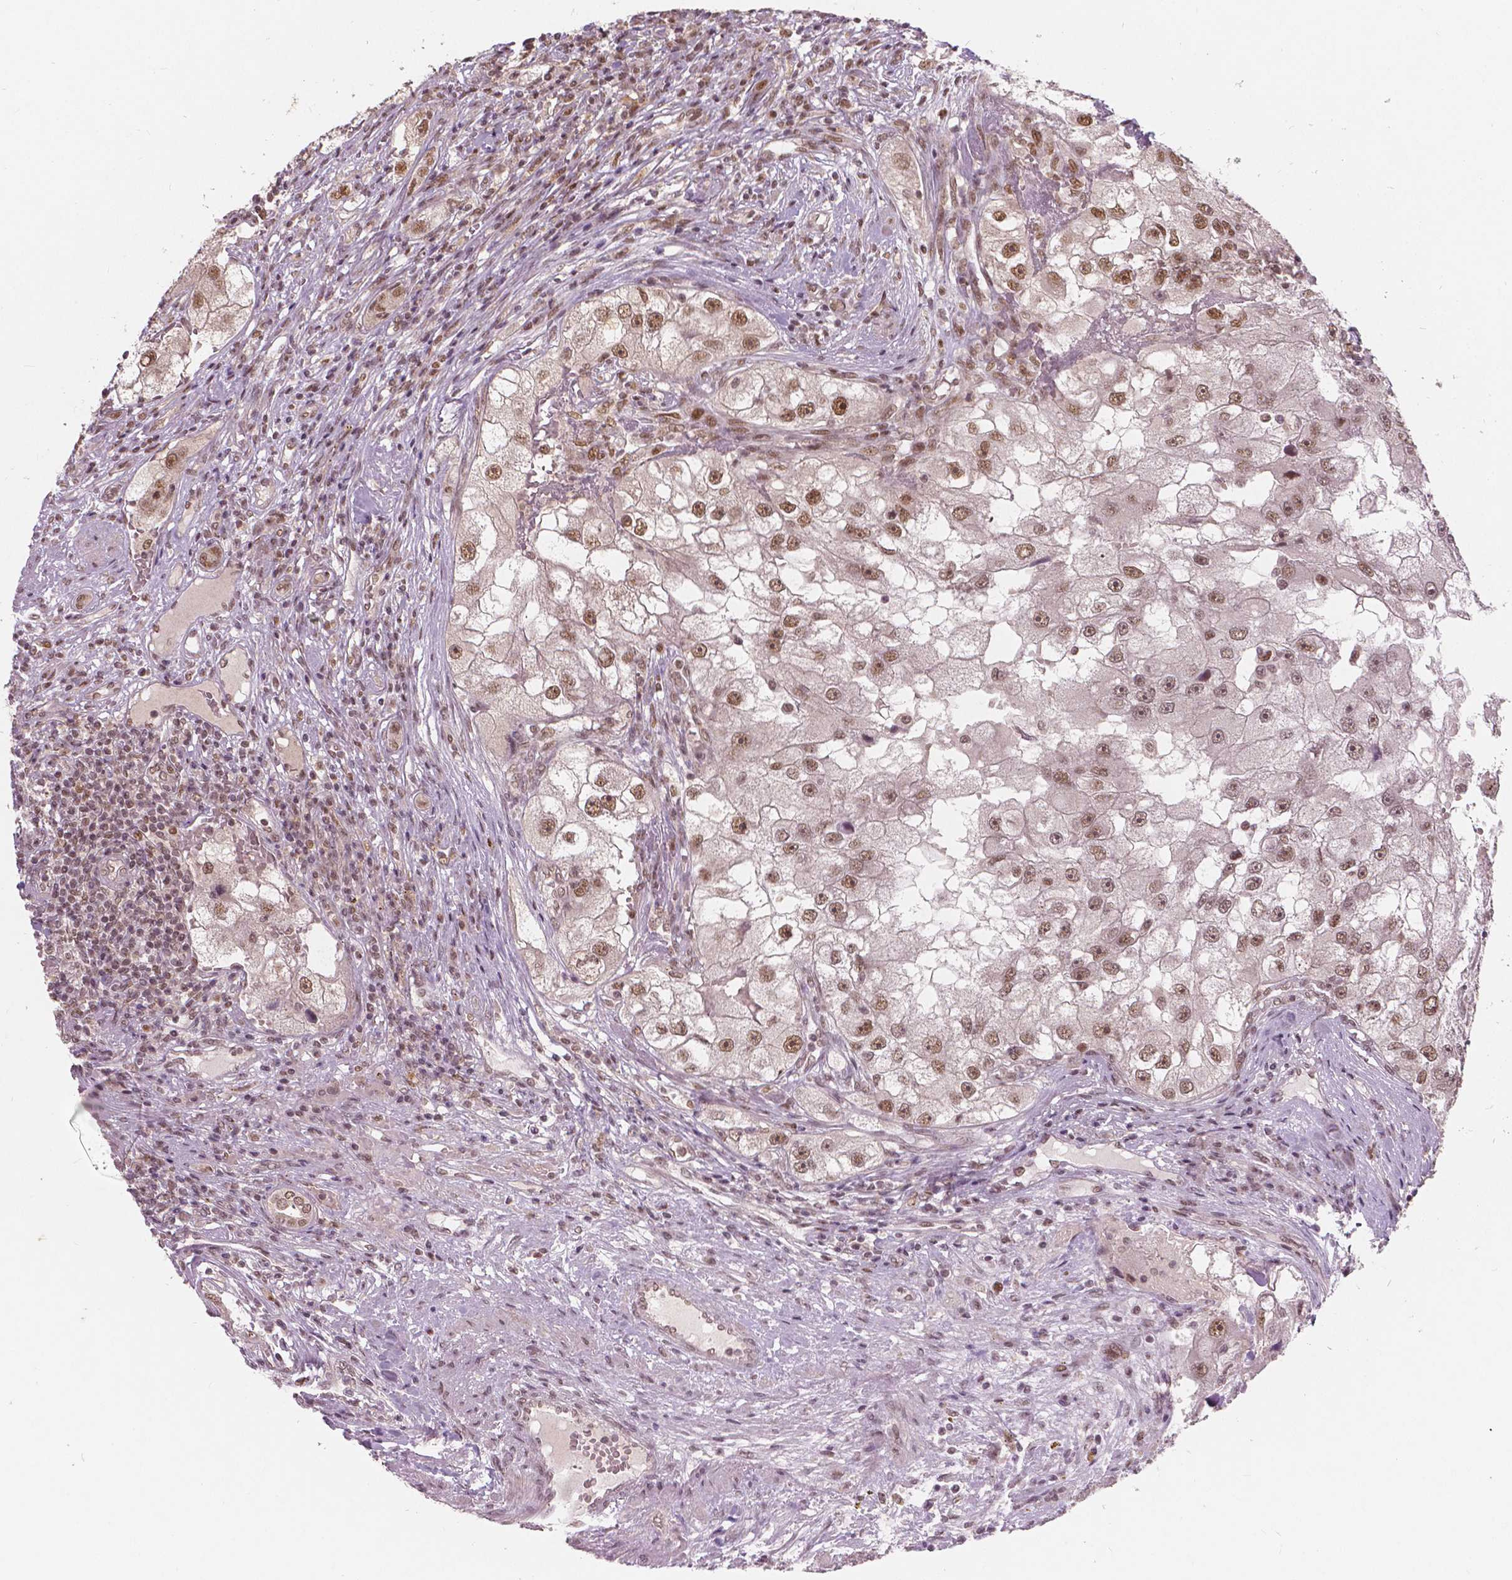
{"staining": {"intensity": "moderate", "quantity": ">75%", "location": "nuclear"}, "tissue": "renal cancer", "cell_type": "Tumor cells", "image_type": "cancer", "snomed": [{"axis": "morphology", "description": "Adenocarcinoma, NOS"}, {"axis": "topography", "description": "Kidney"}], "caption": "A medium amount of moderate nuclear positivity is present in about >75% of tumor cells in renal cancer (adenocarcinoma) tissue. (DAB = brown stain, brightfield microscopy at high magnification).", "gene": "NSD2", "patient": {"sex": "male", "age": 63}}